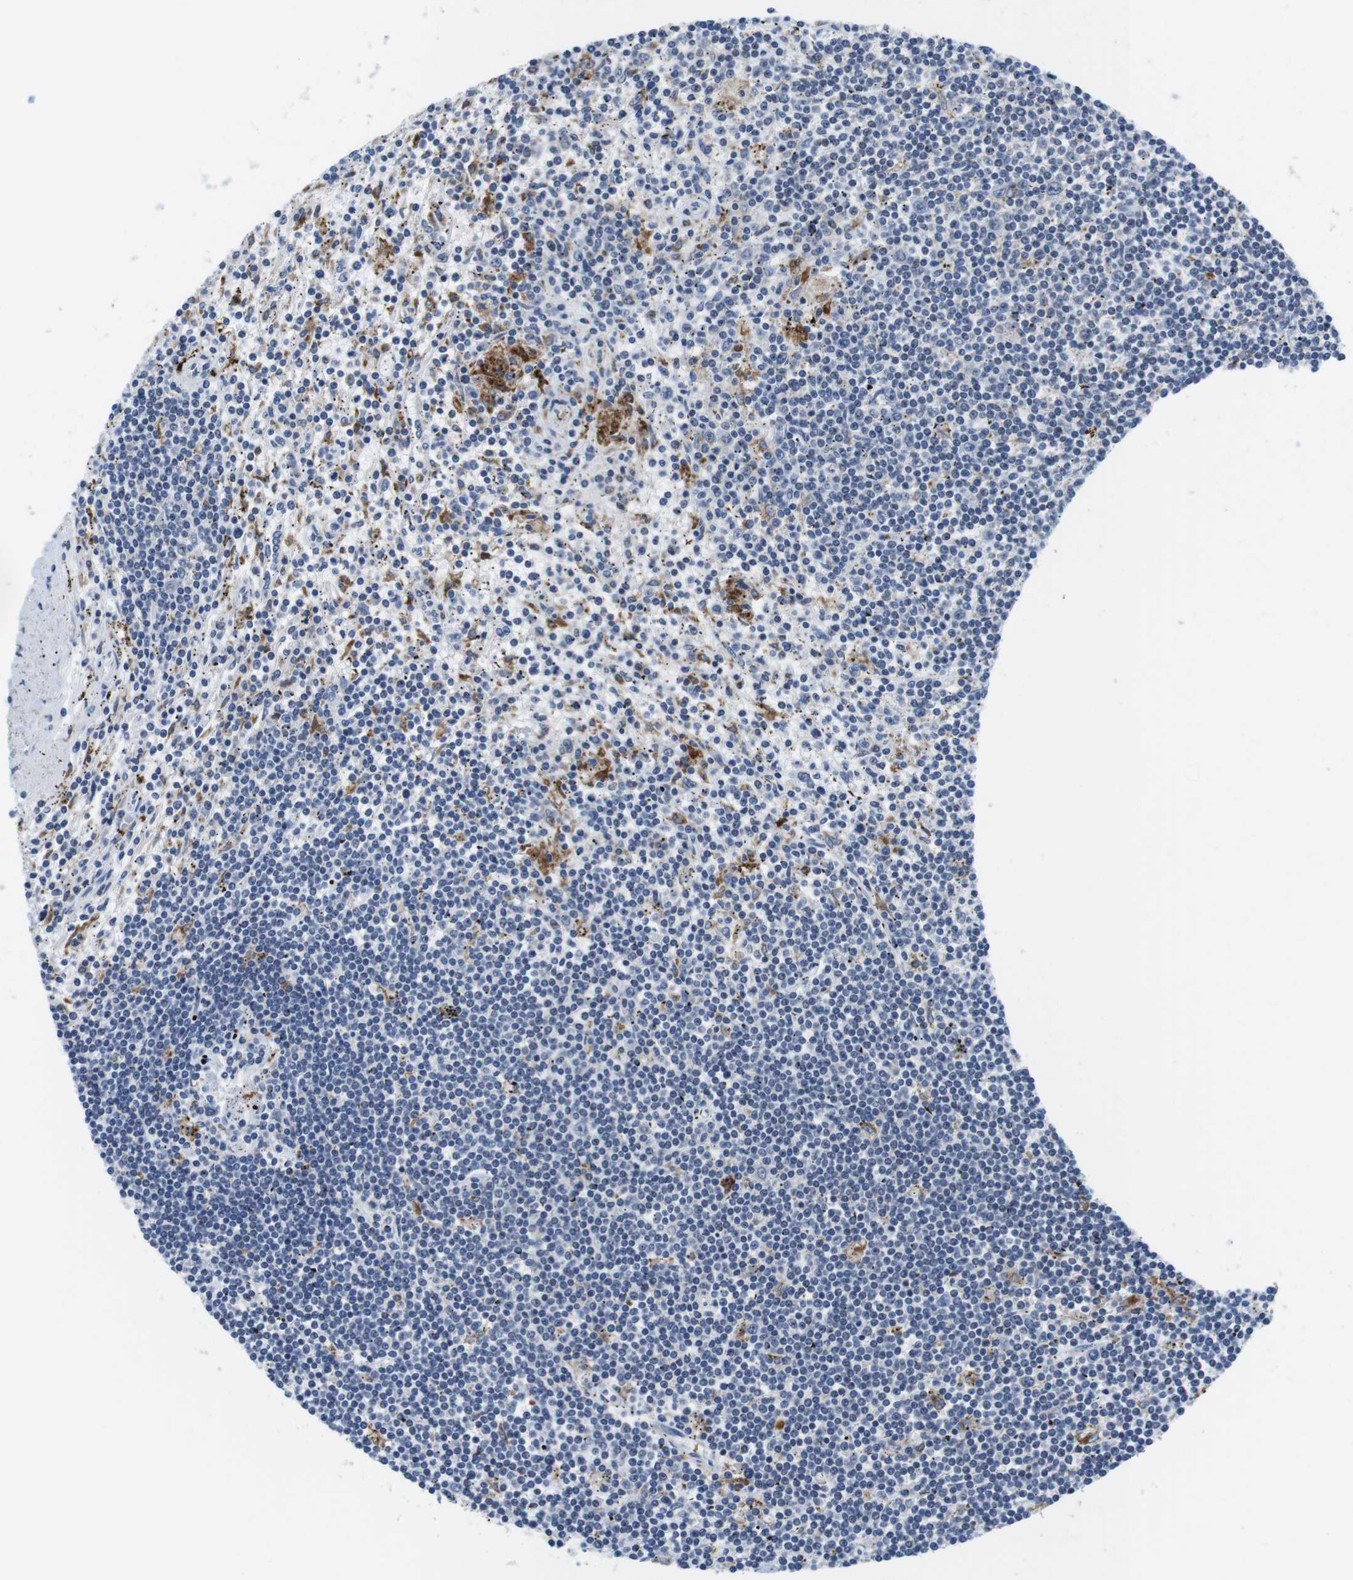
{"staining": {"intensity": "negative", "quantity": "none", "location": "none"}, "tissue": "lymphoma", "cell_type": "Tumor cells", "image_type": "cancer", "snomed": [{"axis": "morphology", "description": "Malignant lymphoma, non-Hodgkin's type, Low grade"}, {"axis": "topography", "description": "Spleen"}], "caption": "Lymphoma stained for a protein using immunohistochemistry exhibits no staining tumor cells.", "gene": "CNGA2", "patient": {"sex": "male", "age": 76}}